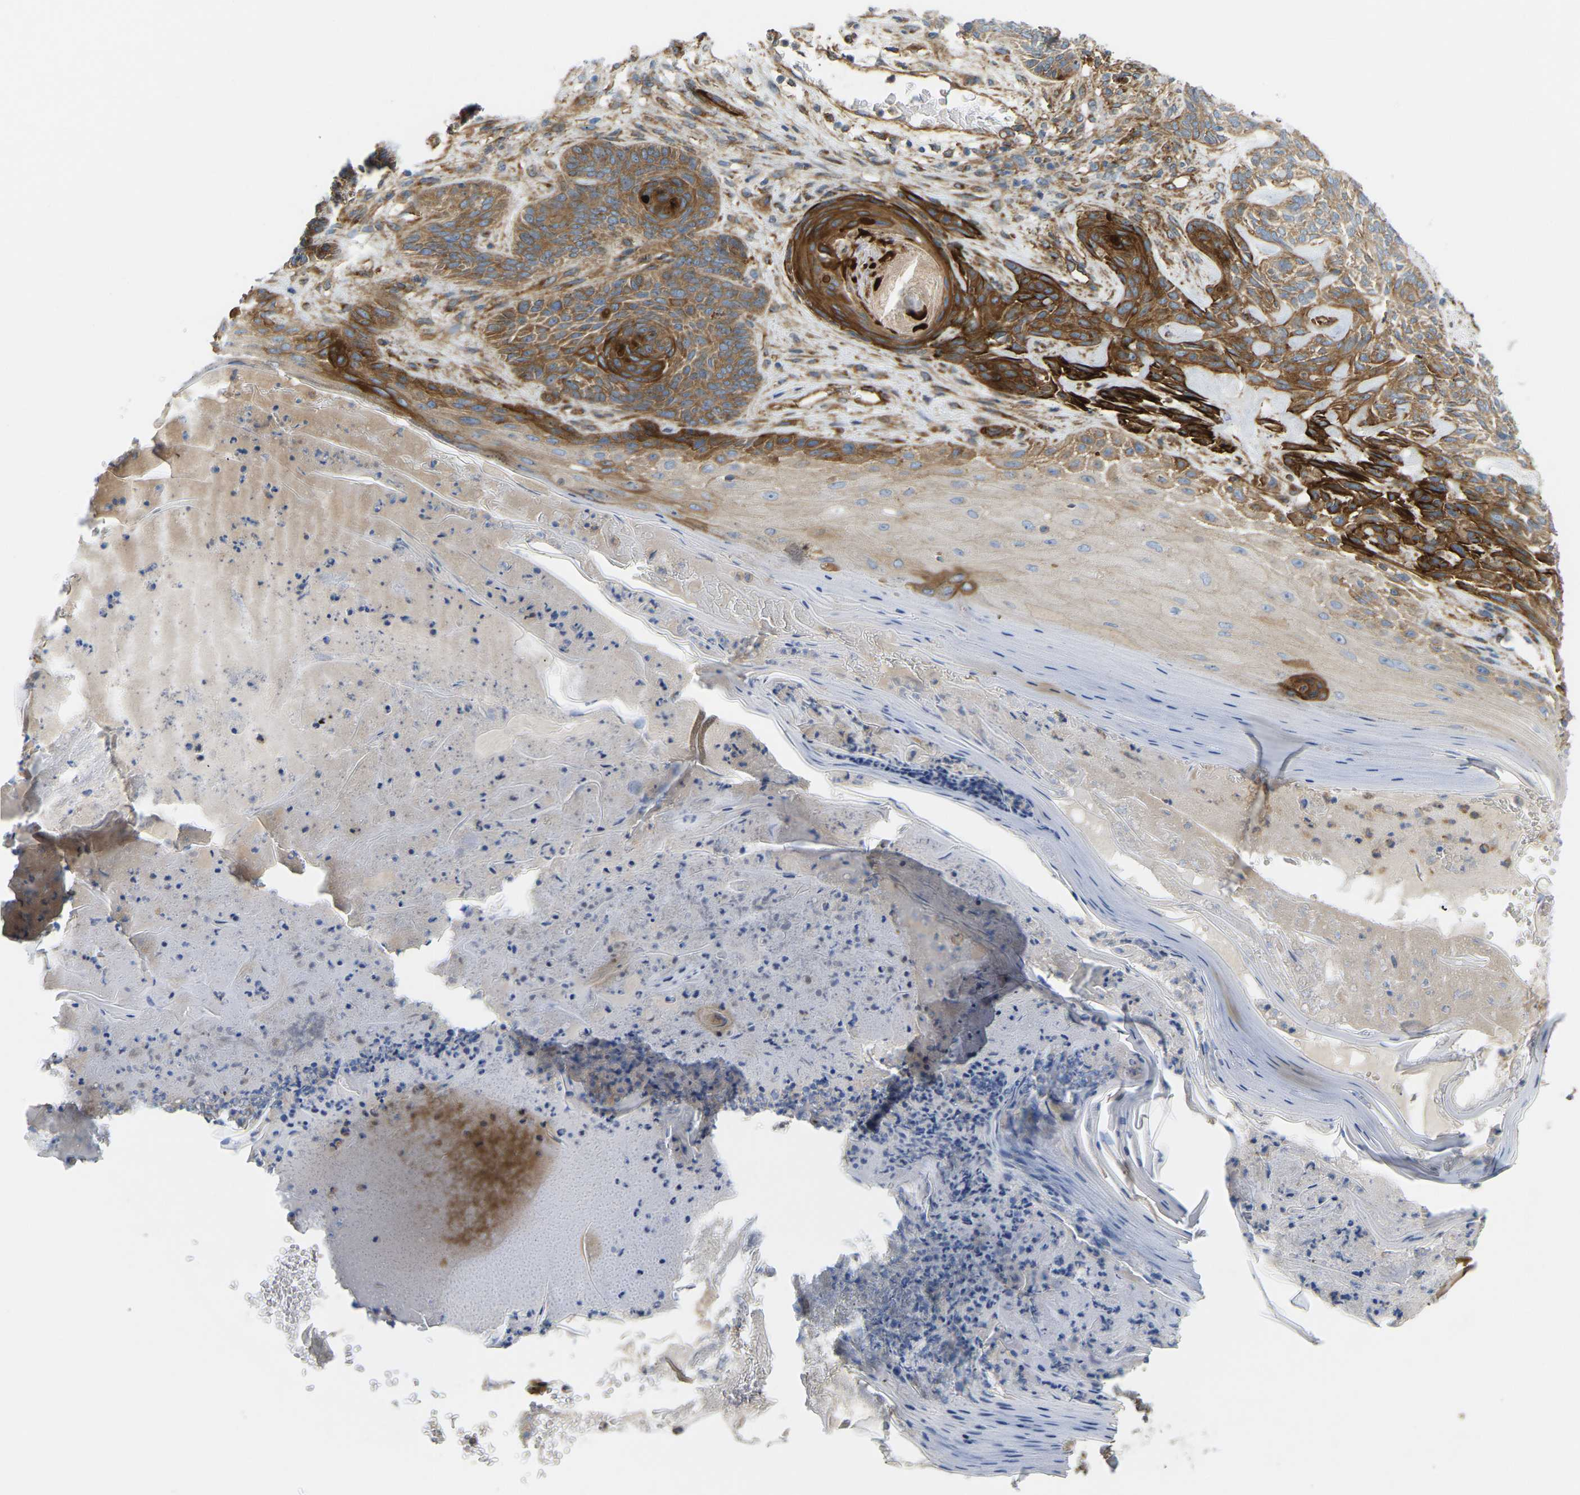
{"staining": {"intensity": "moderate", "quantity": ">75%", "location": "cytoplasmic/membranous"}, "tissue": "skin cancer", "cell_type": "Tumor cells", "image_type": "cancer", "snomed": [{"axis": "morphology", "description": "Basal cell carcinoma"}, {"axis": "topography", "description": "Skin"}], "caption": "High-power microscopy captured an immunohistochemistry (IHC) image of skin basal cell carcinoma, revealing moderate cytoplasmic/membranous expression in about >75% of tumor cells. (DAB IHC, brown staining for protein, blue staining for nuclei).", "gene": "PICALM", "patient": {"sex": "male", "age": 55}}